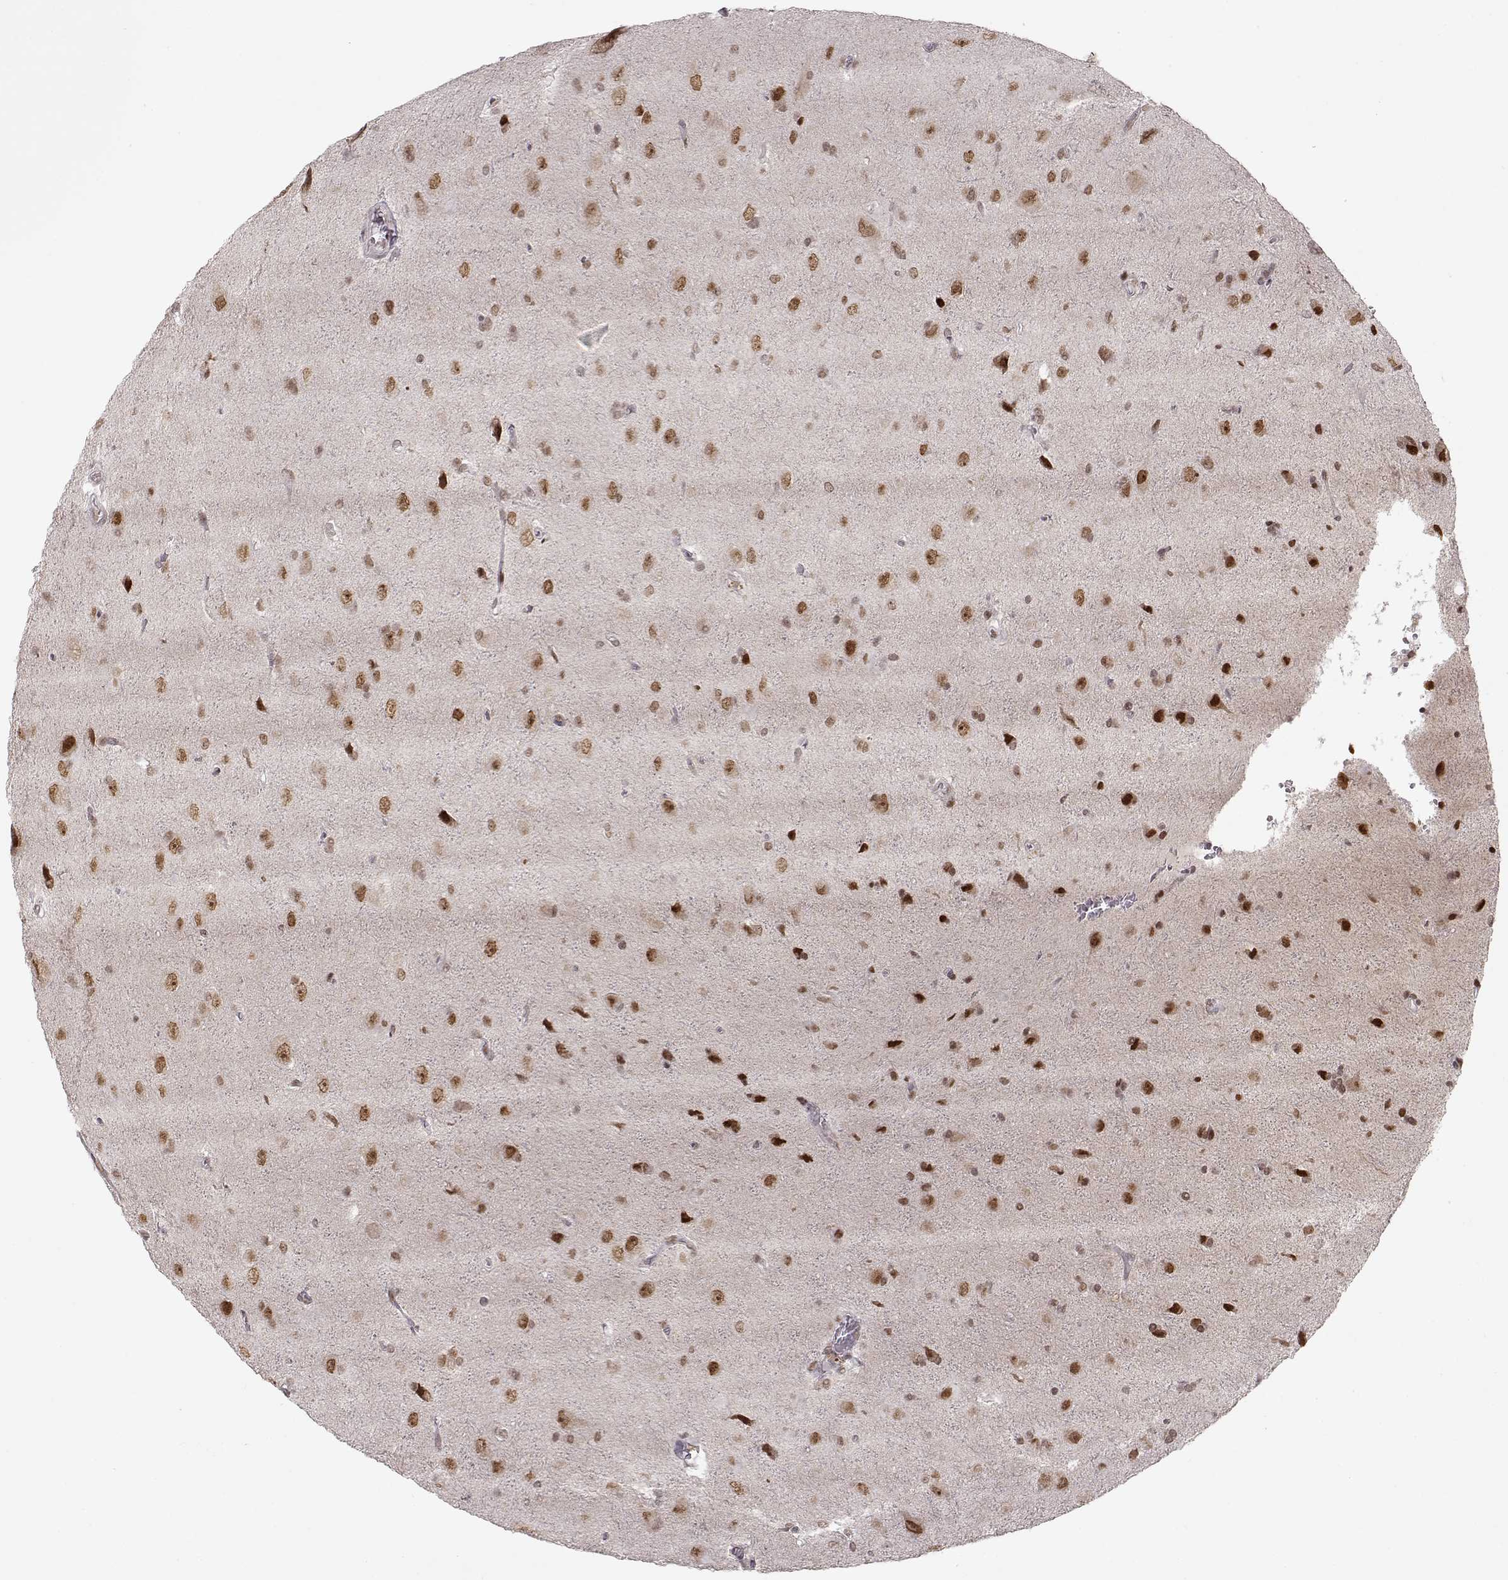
{"staining": {"intensity": "moderate", "quantity": ">75%", "location": "nuclear"}, "tissue": "glioma", "cell_type": "Tumor cells", "image_type": "cancer", "snomed": [{"axis": "morphology", "description": "Glioma, malignant, Low grade"}, {"axis": "topography", "description": "Brain"}], "caption": "Malignant glioma (low-grade) stained for a protein exhibits moderate nuclear positivity in tumor cells.", "gene": "RAI1", "patient": {"sex": "male", "age": 58}}